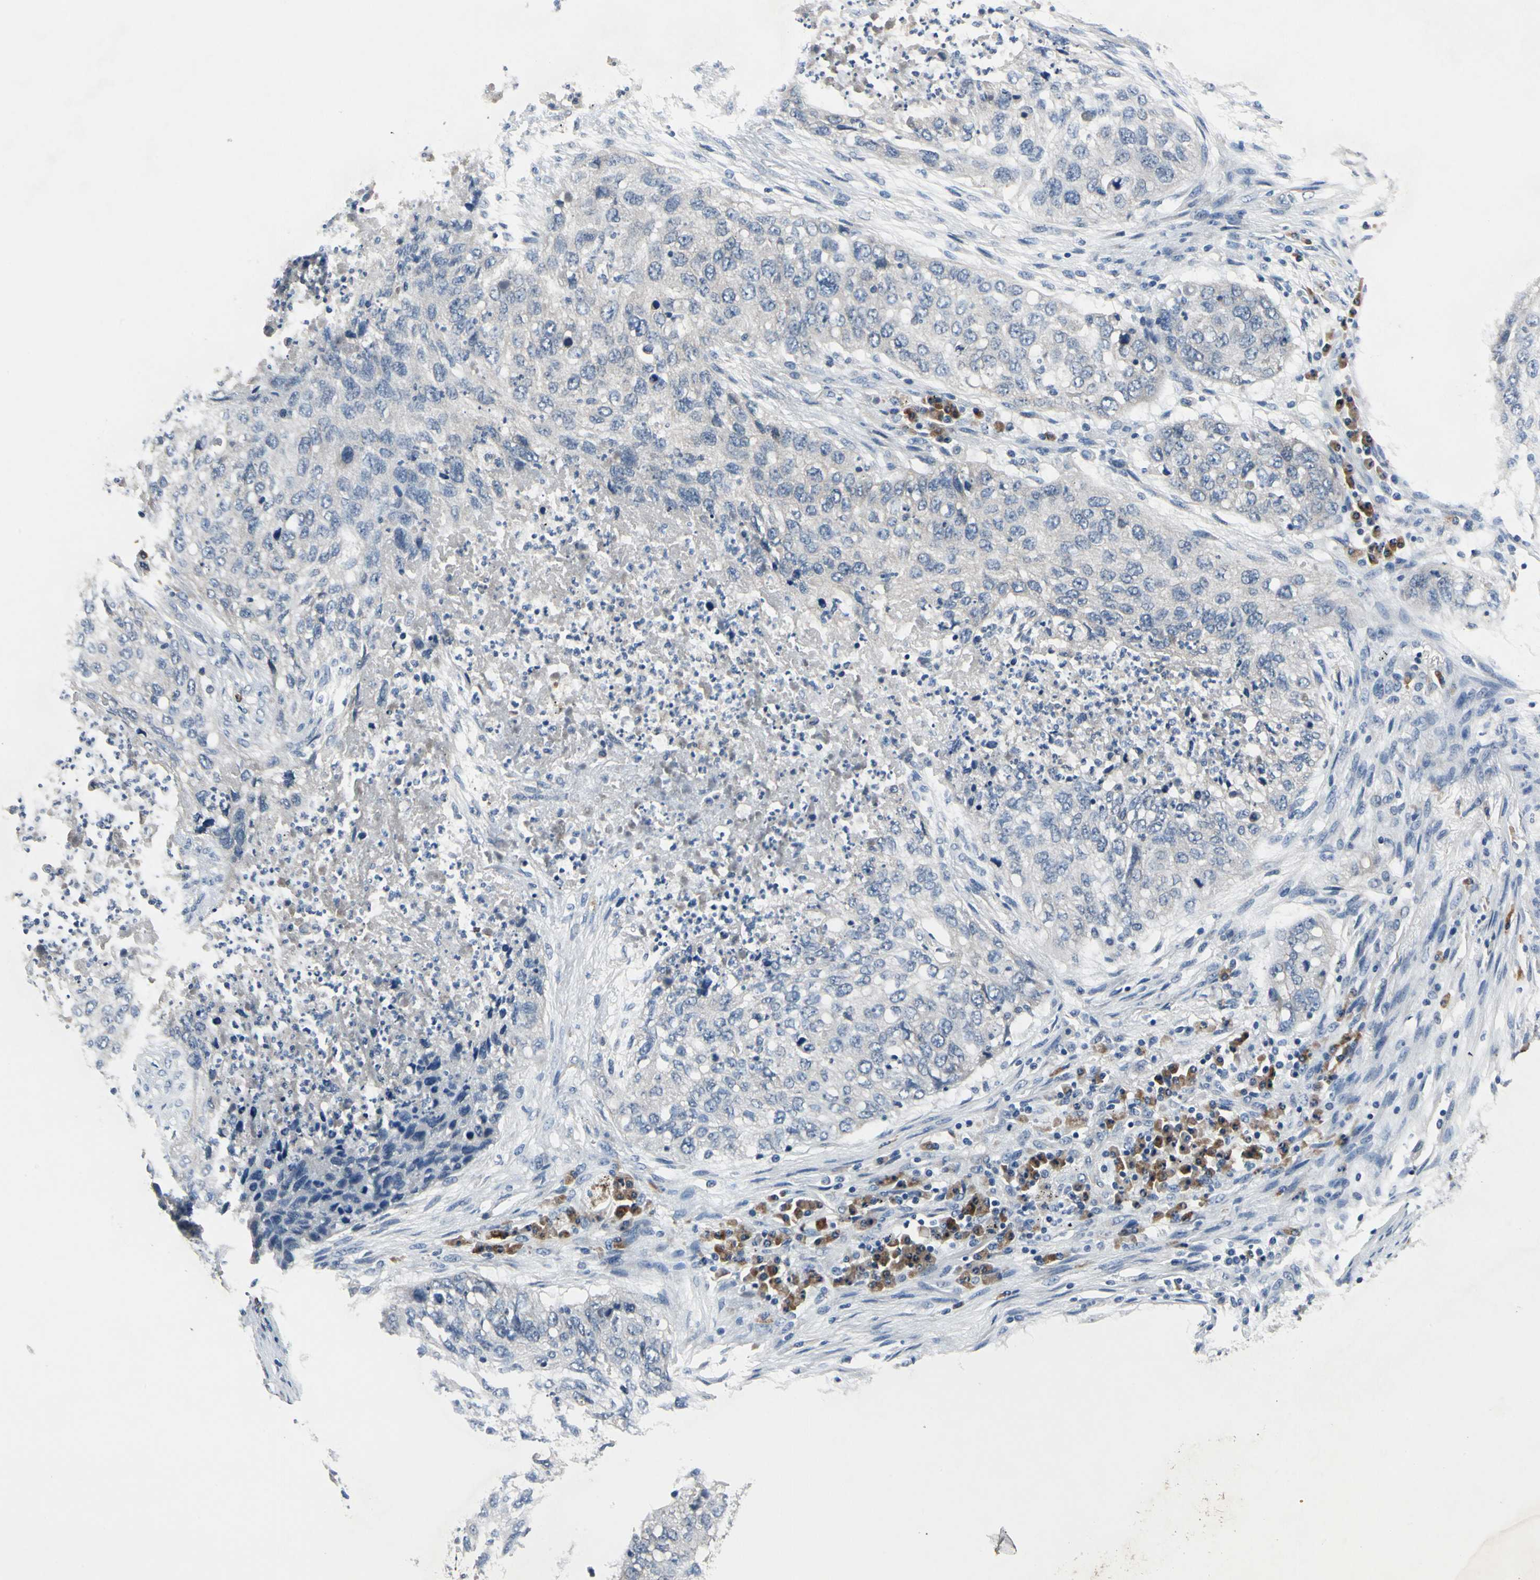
{"staining": {"intensity": "negative", "quantity": "none", "location": "none"}, "tissue": "lung cancer", "cell_type": "Tumor cells", "image_type": "cancer", "snomed": [{"axis": "morphology", "description": "Squamous cell carcinoma, NOS"}, {"axis": "topography", "description": "Lung"}], "caption": "This is an immunohistochemistry micrograph of lung cancer (squamous cell carcinoma). There is no staining in tumor cells.", "gene": "SELENOK", "patient": {"sex": "female", "age": 63}}